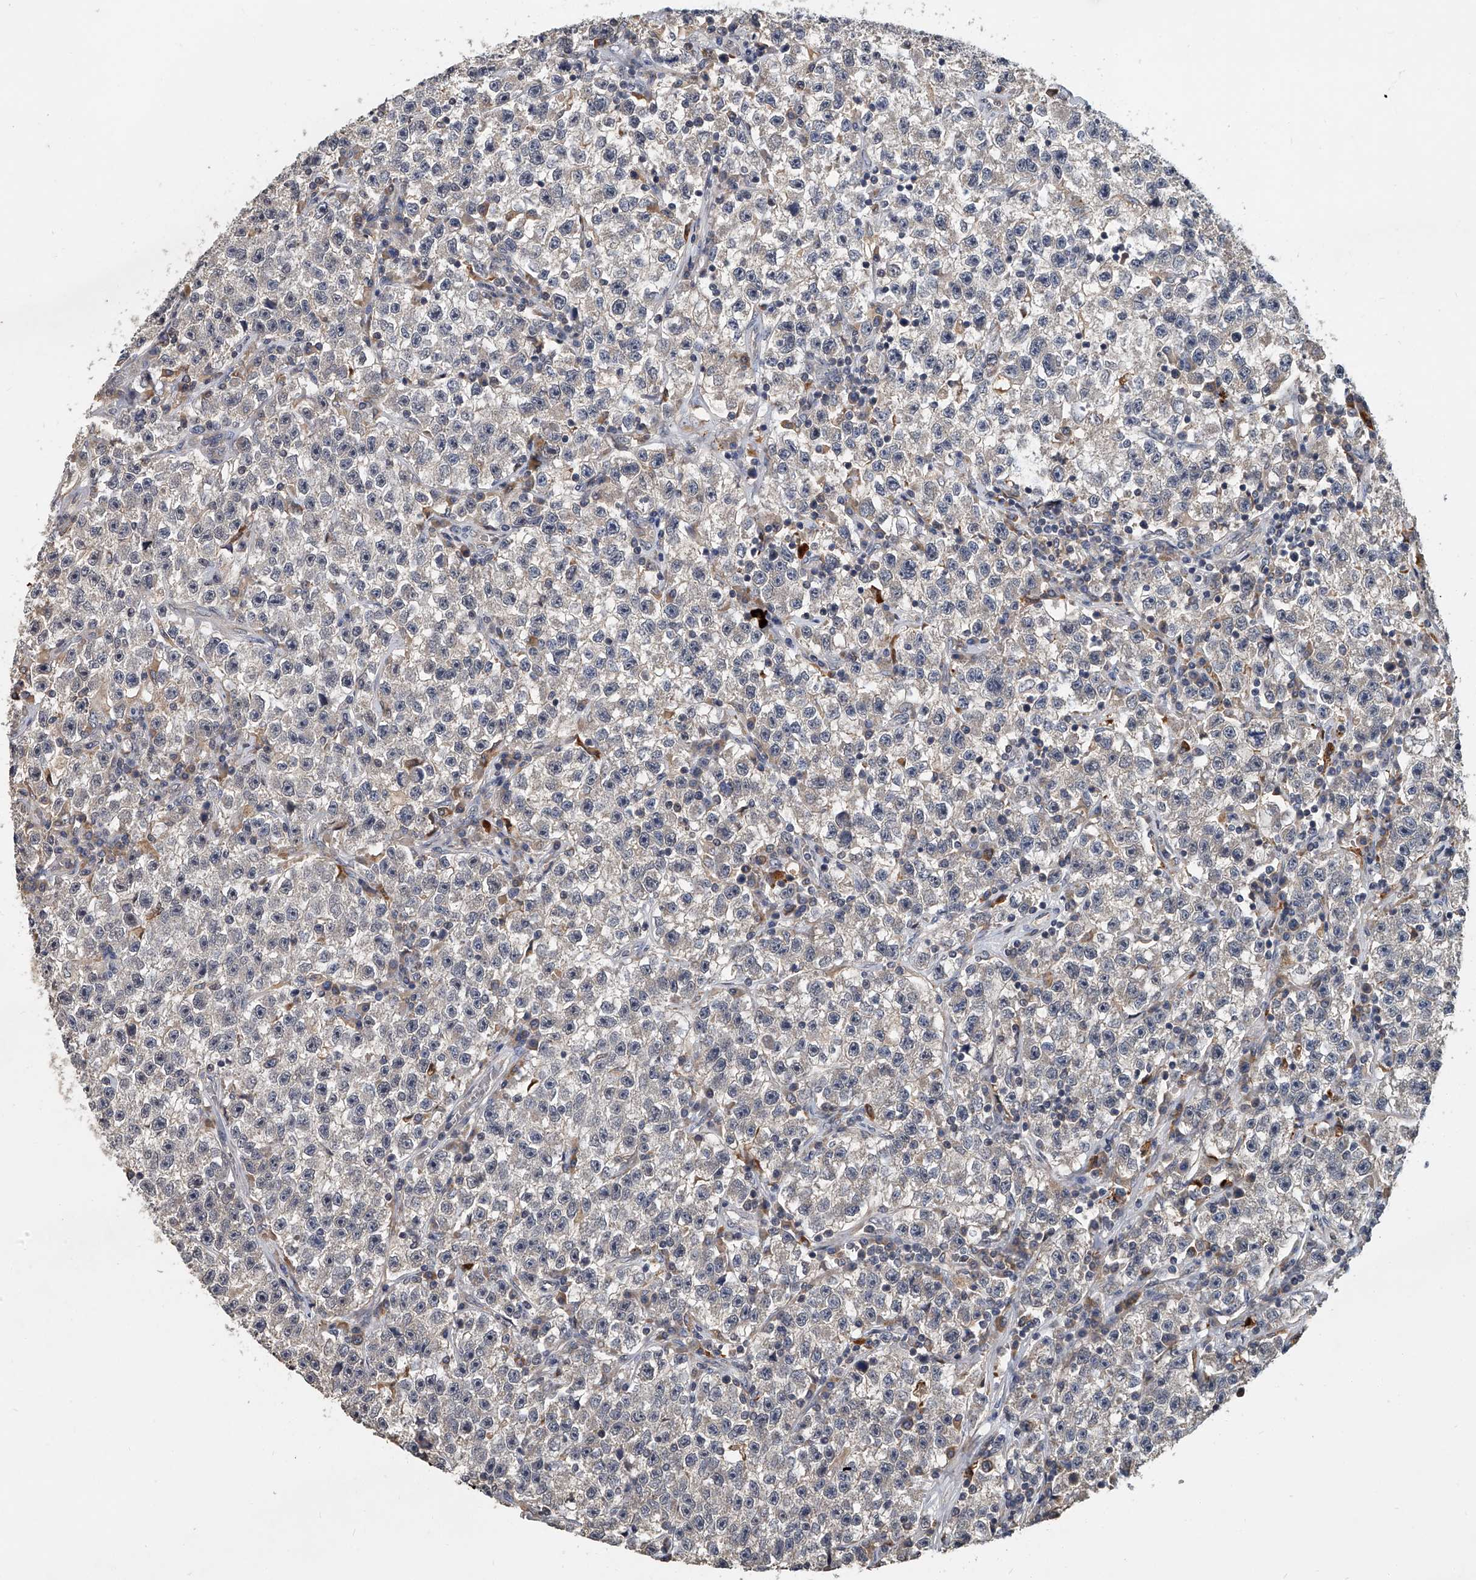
{"staining": {"intensity": "negative", "quantity": "none", "location": "none"}, "tissue": "testis cancer", "cell_type": "Tumor cells", "image_type": "cancer", "snomed": [{"axis": "morphology", "description": "Seminoma, NOS"}, {"axis": "topography", "description": "Testis"}], "caption": "DAB (3,3'-diaminobenzidine) immunohistochemical staining of human testis cancer (seminoma) exhibits no significant positivity in tumor cells. (DAB (3,3'-diaminobenzidine) immunohistochemistry (IHC) with hematoxylin counter stain).", "gene": "JAG2", "patient": {"sex": "male", "age": 22}}